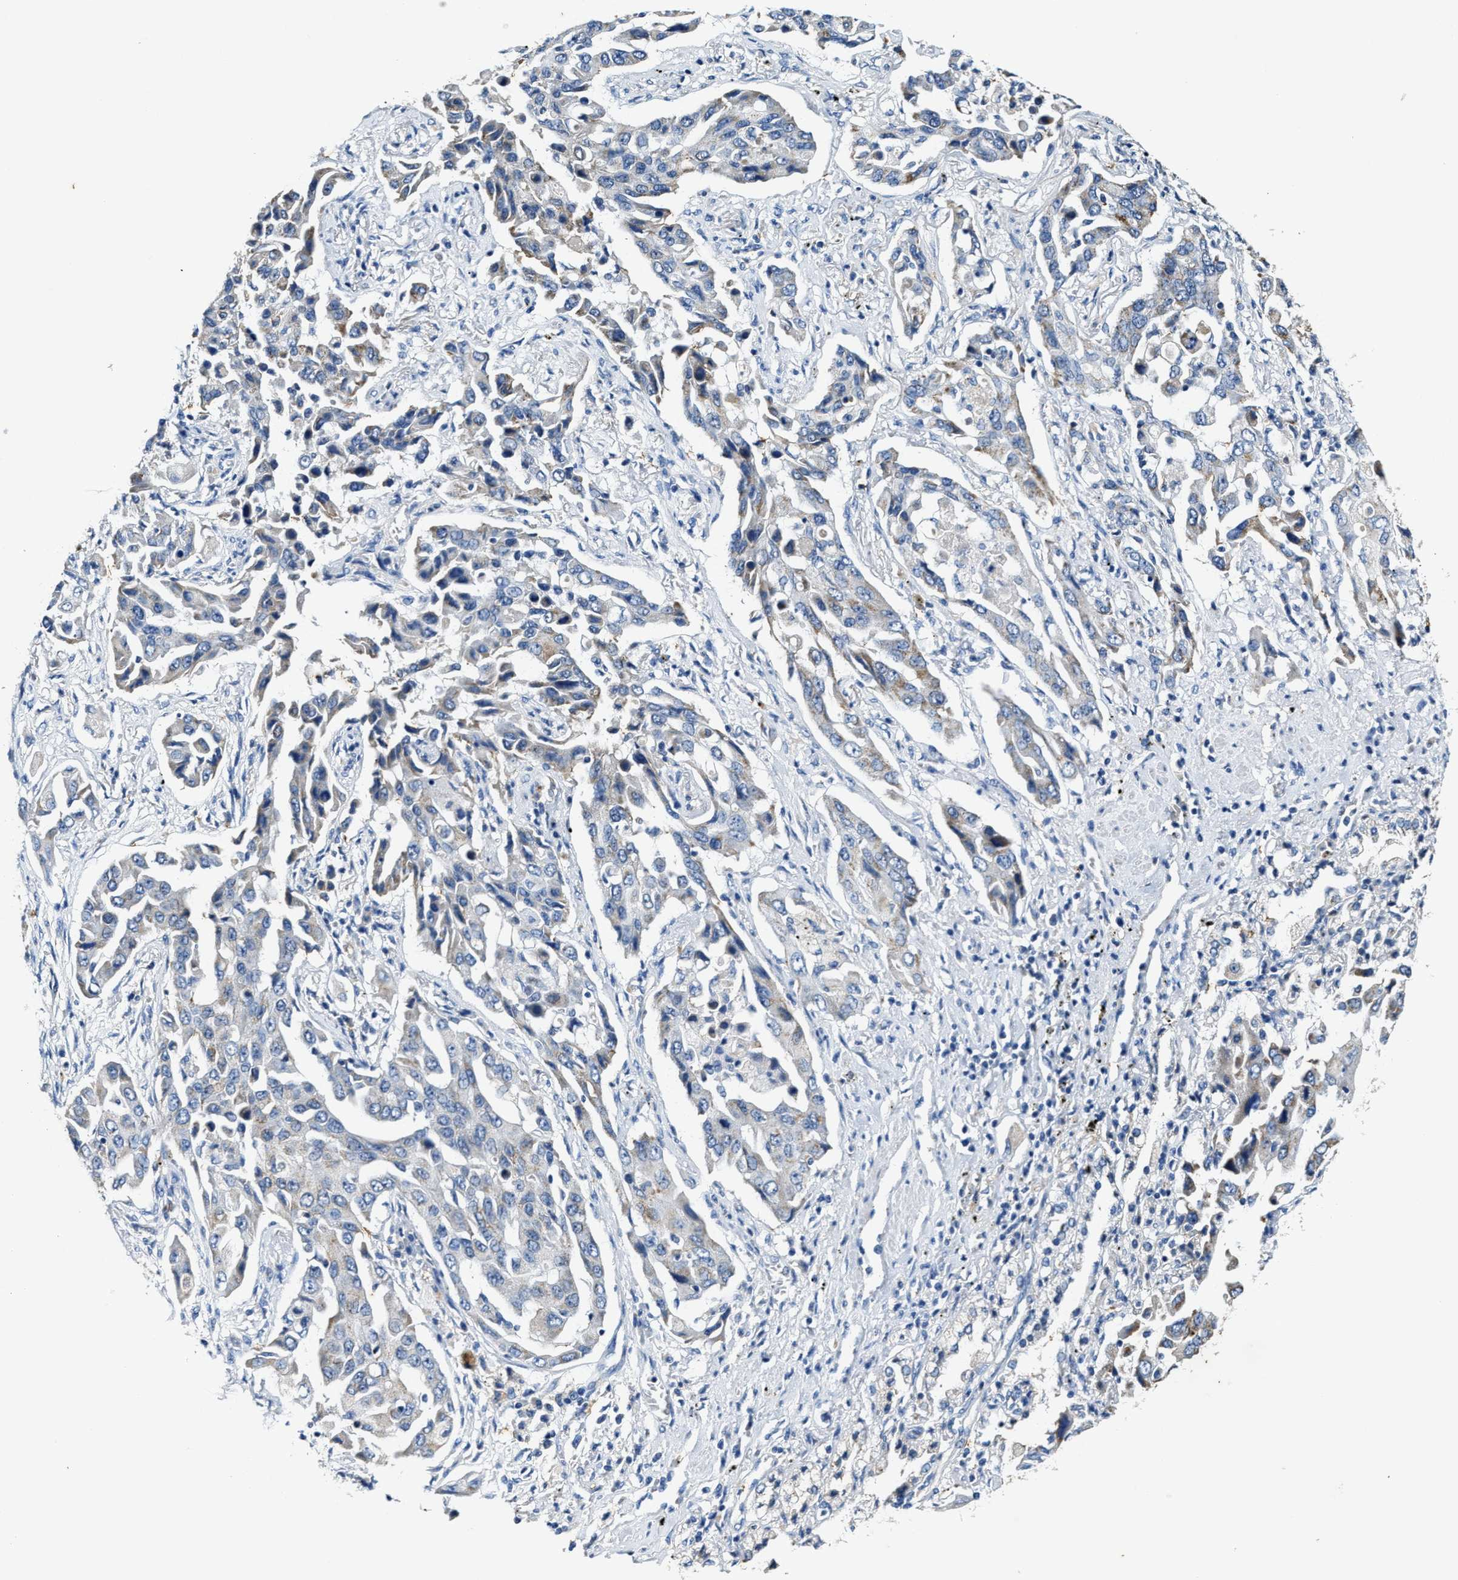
{"staining": {"intensity": "weak", "quantity": "<25%", "location": "cytoplasmic/membranous"}, "tissue": "lung cancer", "cell_type": "Tumor cells", "image_type": "cancer", "snomed": [{"axis": "morphology", "description": "Adenocarcinoma, NOS"}, {"axis": "topography", "description": "Lung"}], "caption": "Tumor cells show no significant positivity in adenocarcinoma (lung).", "gene": "SLC25A25", "patient": {"sex": "female", "age": 65}}